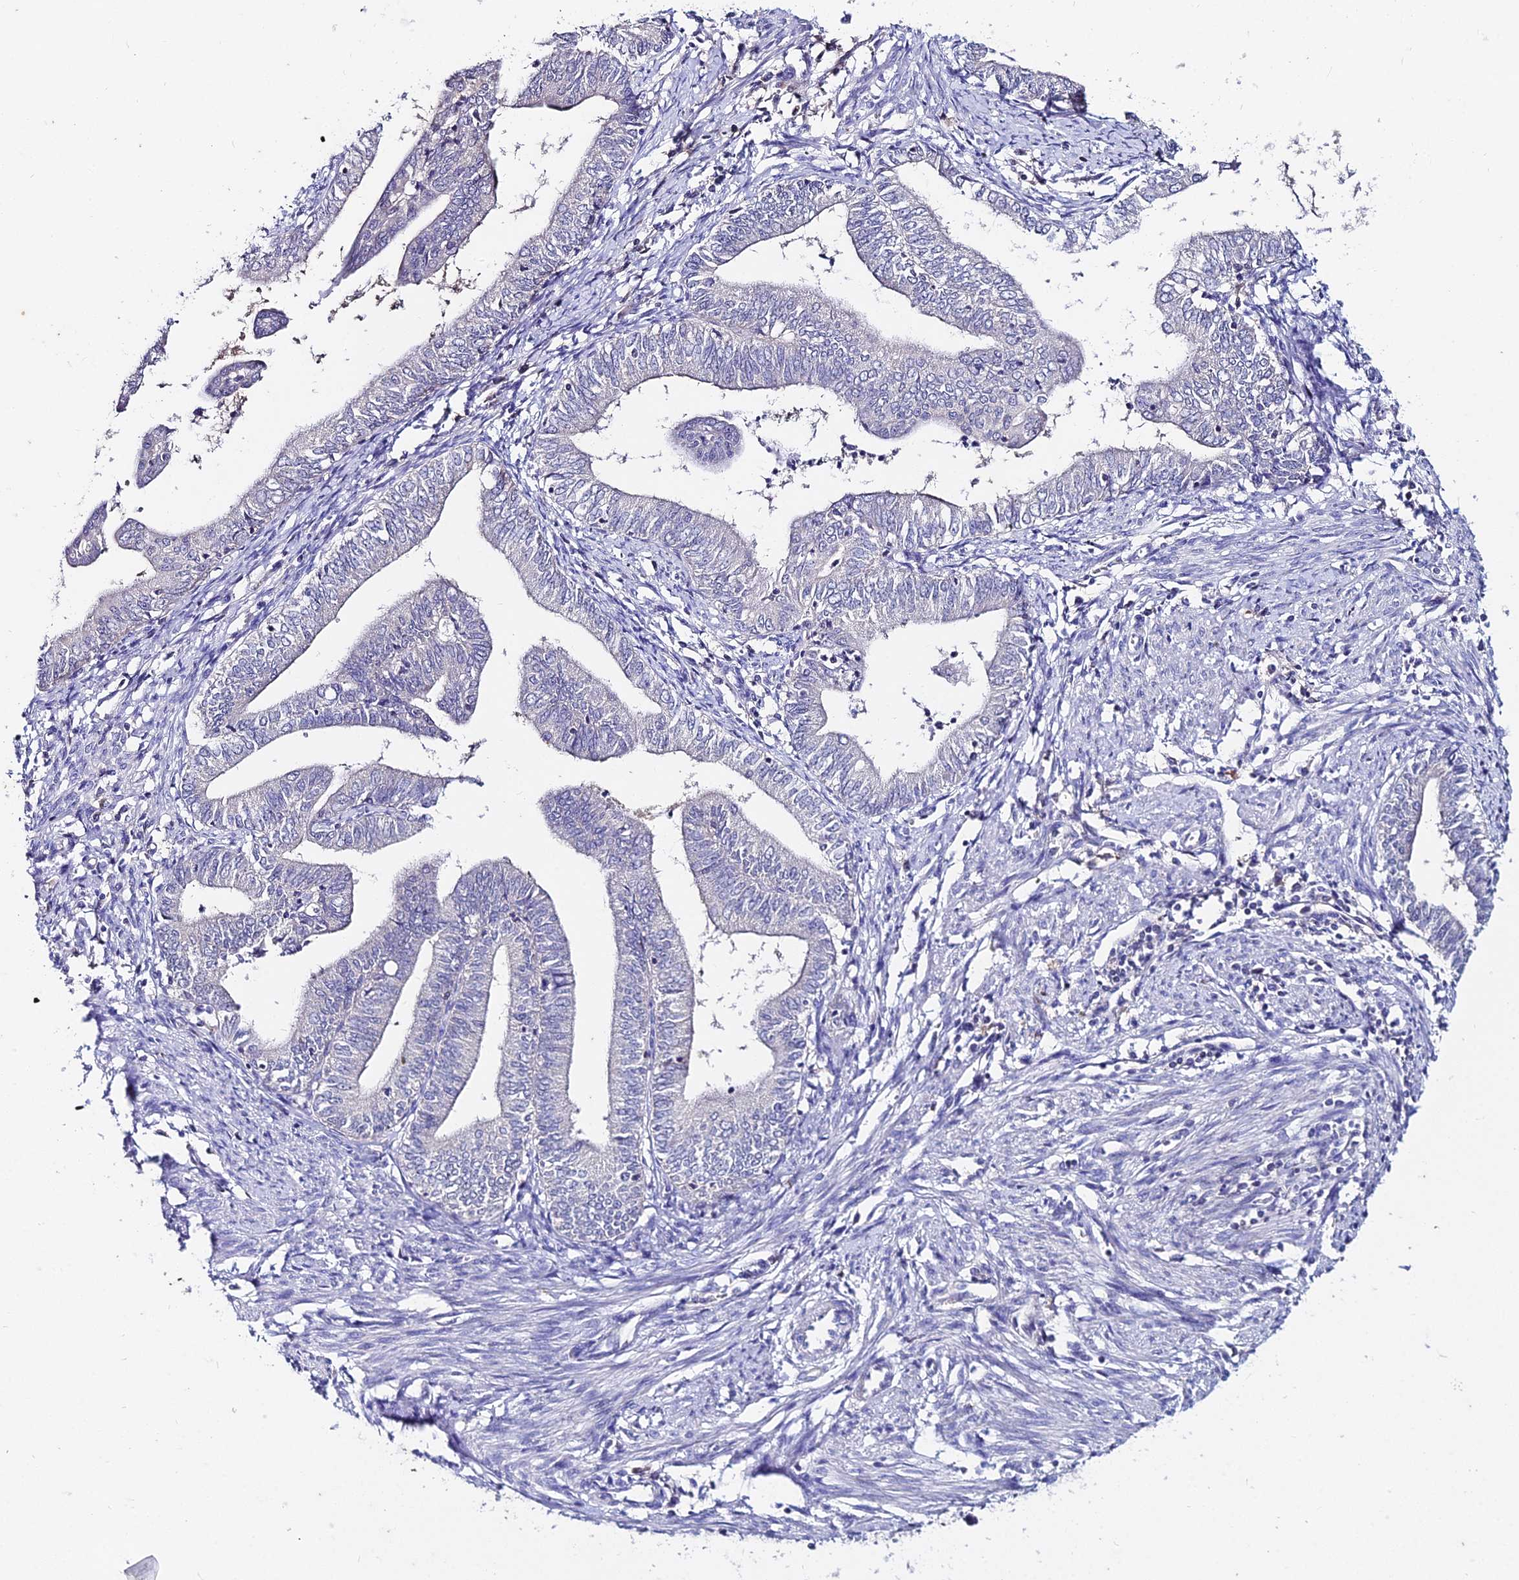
{"staining": {"intensity": "negative", "quantity": "none", "location": "none"}, "tissue": "endometrial cancer", "cell_type": "Tumor cells", "image_type": "cancer", "snomed": [{"axis": "morphology", "description": "Adenocarcinoma, NOS"}, {"axis": "topography", "description": "Endometrium"}], "caption": "This is a micrograph of immunohistochemistry staining of endometrial cancer (adenocarcinoma), which shows no positivity in tumor cells.", "gene": "LGALS7", "patient": {"sex": "female", "age": 66}}